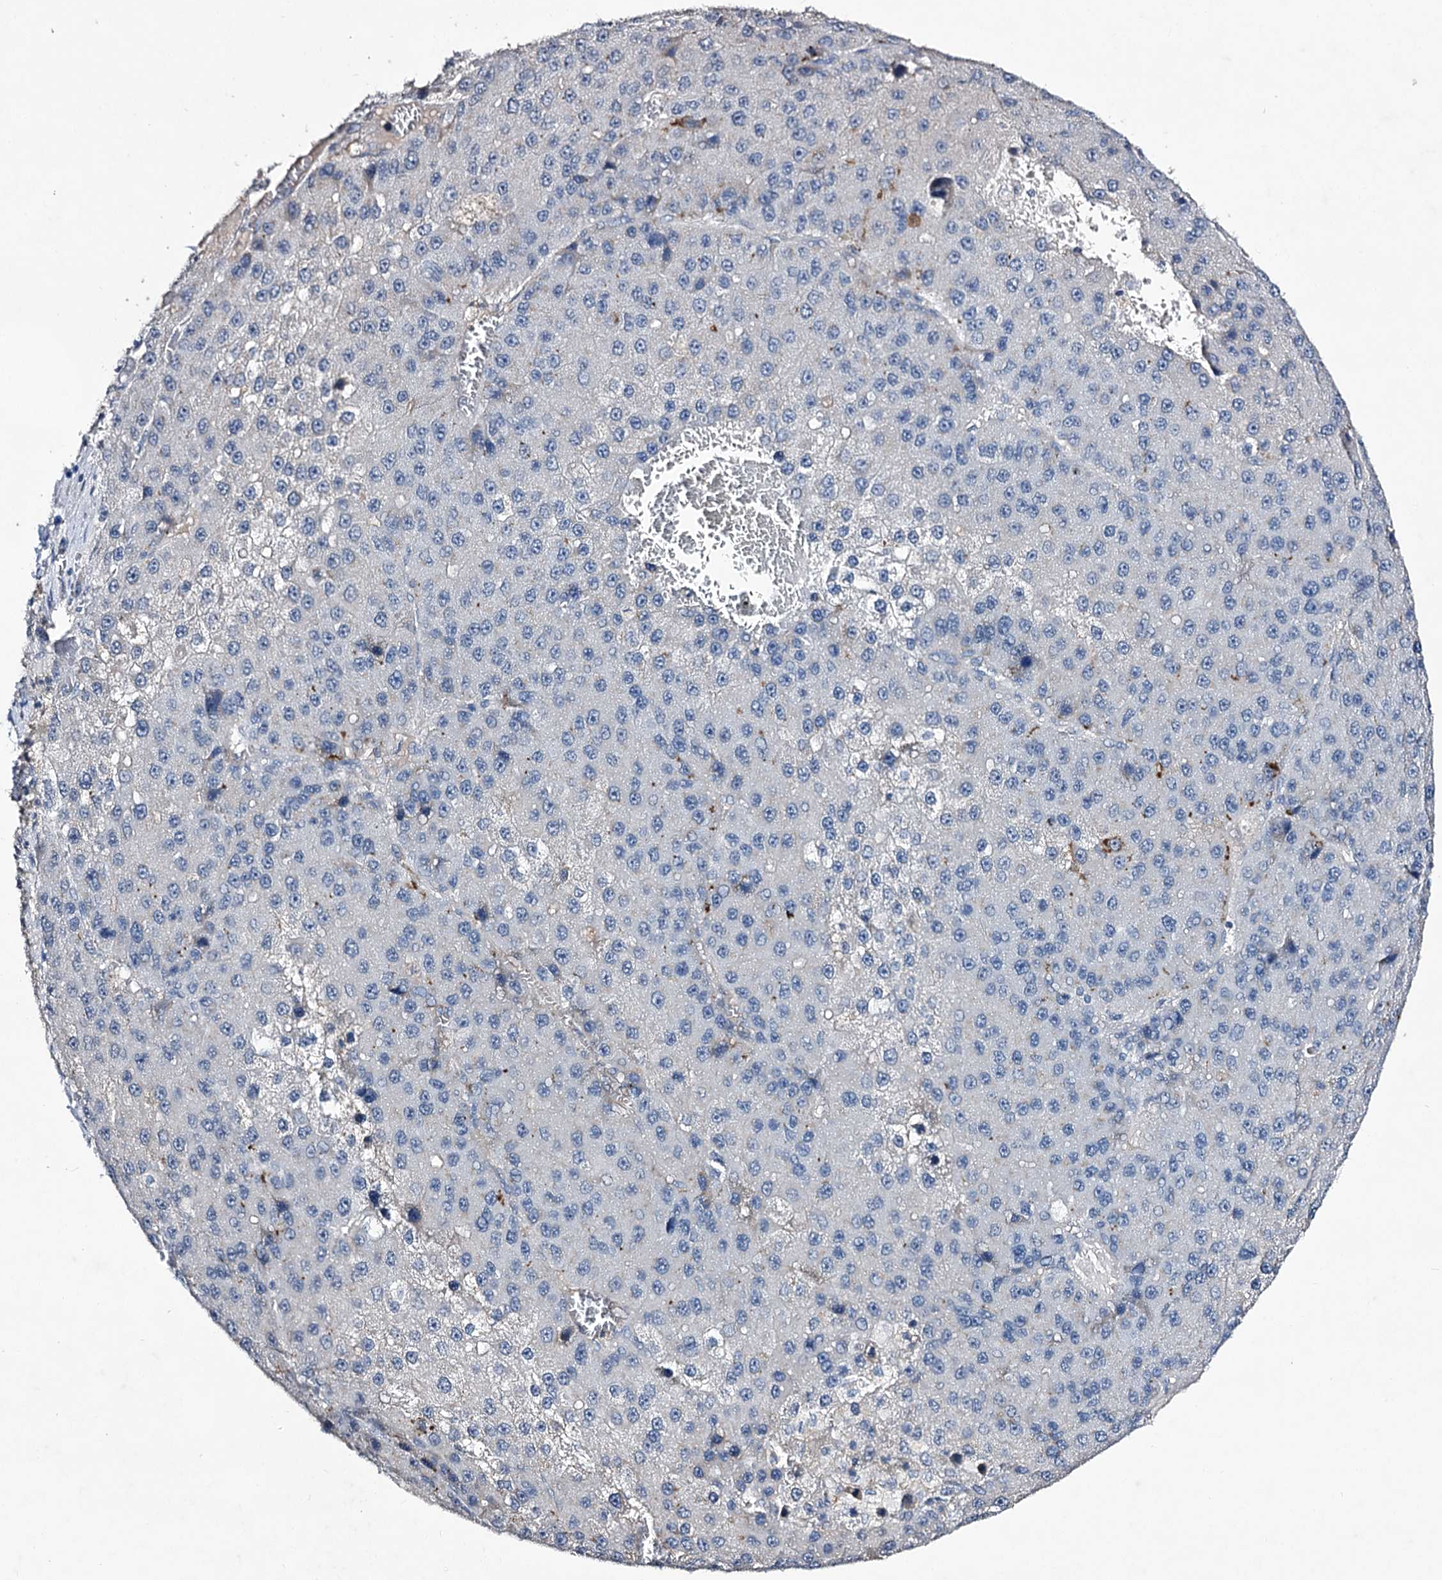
{"staining": {"intensity": "negative", "quantity": "none", "location": "none"}, "tissue": "liver cancer", "cell_type": "Tumor cells", "image_type": "cancer", "snomed": [{"axis": "morphology", "description": "Carcinoma, Hepatocellular, NOS"}, {"axis": "topography", "description": "Liver"}], "caption": "Immunohistochemistry (IHC) of human liver cancer (hepatocellular carcinoma) displays no positivity in tumor cells. (Stains: DAB IHC with hematoxylin counter stain, Microscopy: brightfield microscopy at high magnification).", "gene": "PLIN1", "patient": {"sex": "female", "age": 73}}